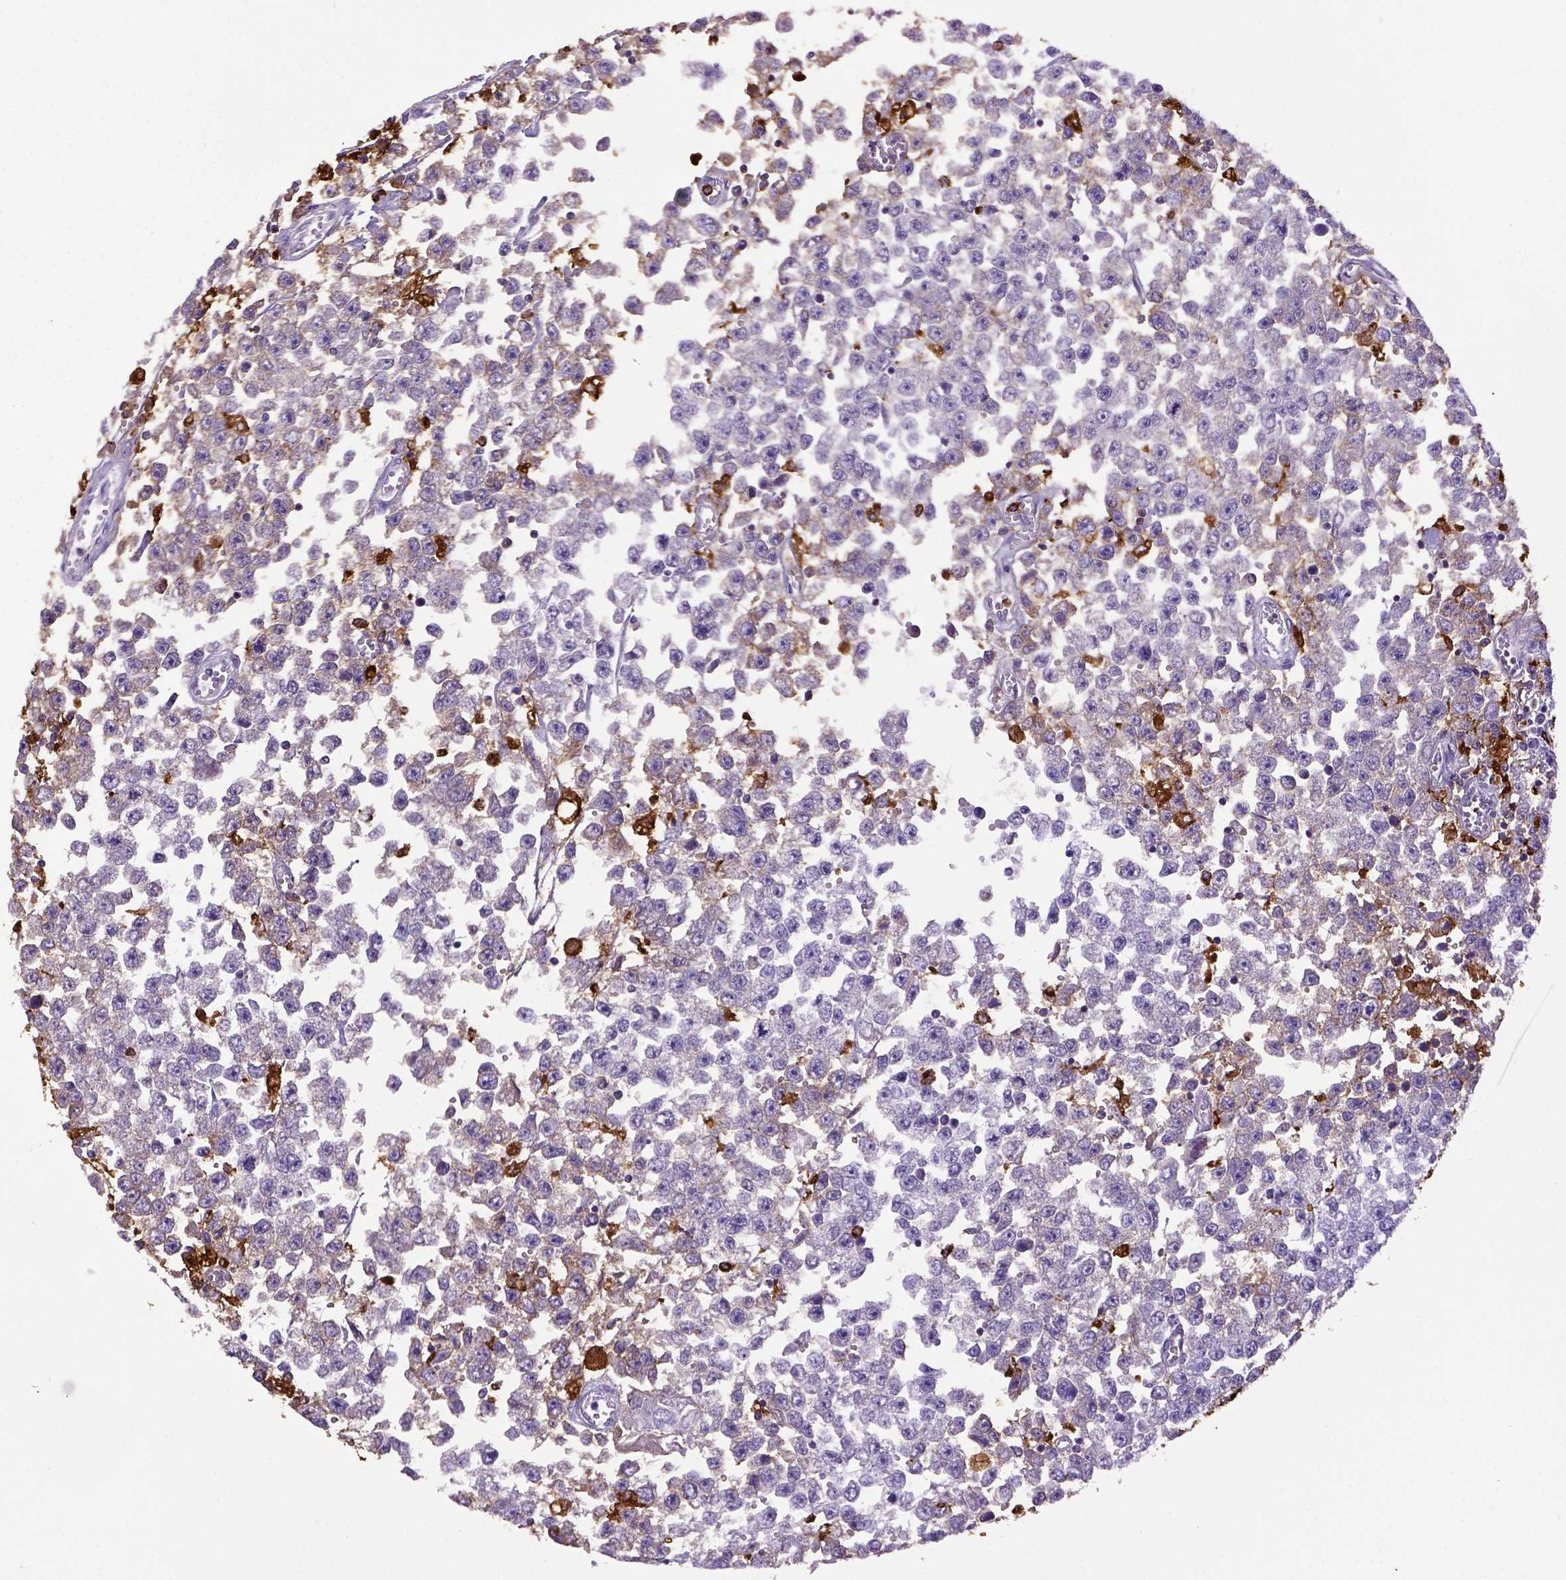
{"staining": {"intensity": "negative", "quantity": "none", "location": "none"}, "tissue": "testis cancer", "cell_type": "Tumor cells", "image_type": "cancer", "snomed": [{"axis": "morphology", "description": "Seminoma, NOS"}, {"axis": "topography", "description": "Testis"}], "caption": "This is an IHC micrograph of human testis cancer (seminoma). There is no positivity in tumor cells.", "gene": "CD68", "patient": {"sex": "male", "age": 34}}